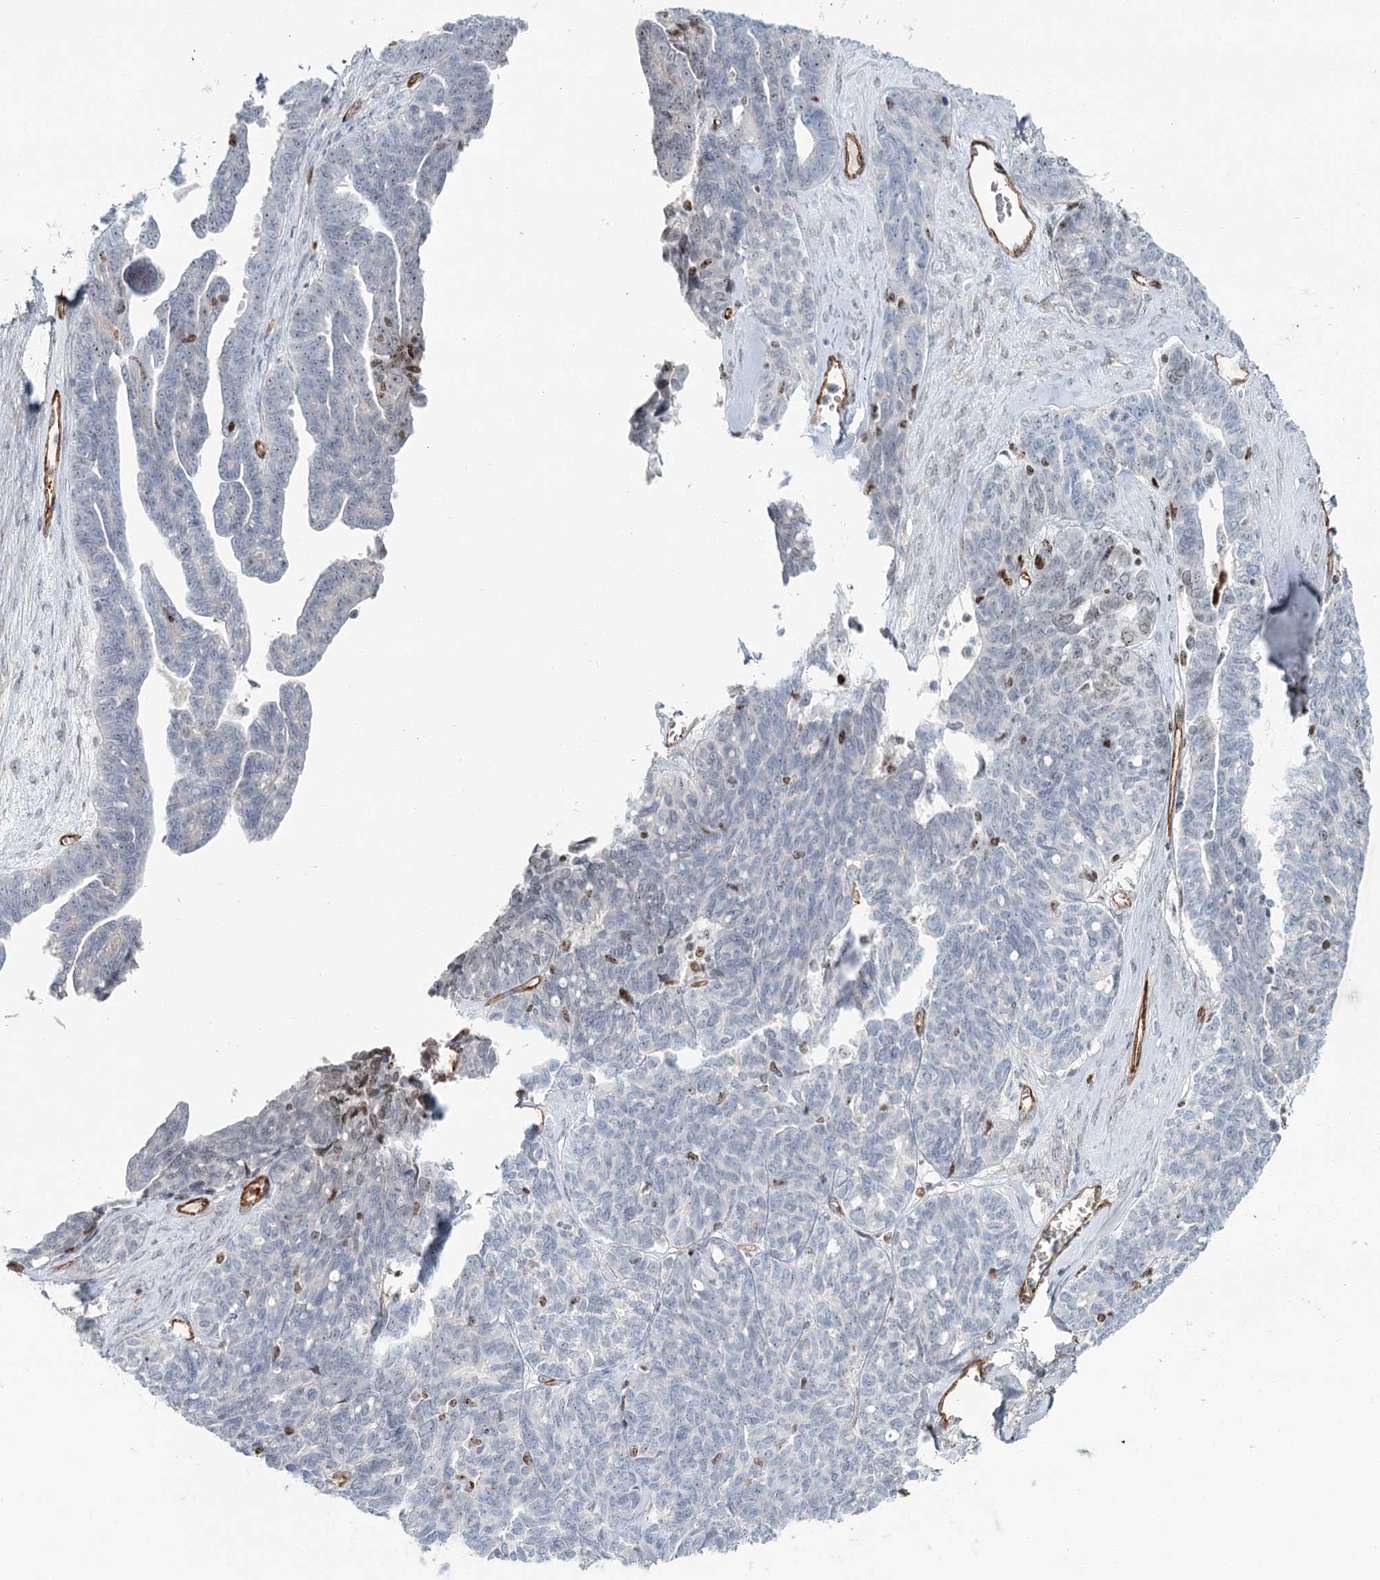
{"staining": {"intensity": "negative", "quantity": "none", "location": "none"}, "tissue": "ovarian cancer", "cell_type": "Tumor cells", "image_type": "cancer", "snomed": [{"axis": "morphology", "description": "Cystadenocarcinoma, serous, NOS"}, {"axis": "topography", "description": "Ovary"}], "caption": "The histopathology image reveals no significant positivity in tumor cells of ovarian cancer.", "gene": "ZFYVE28", "patient": {"sex": "female", "age": 79}}